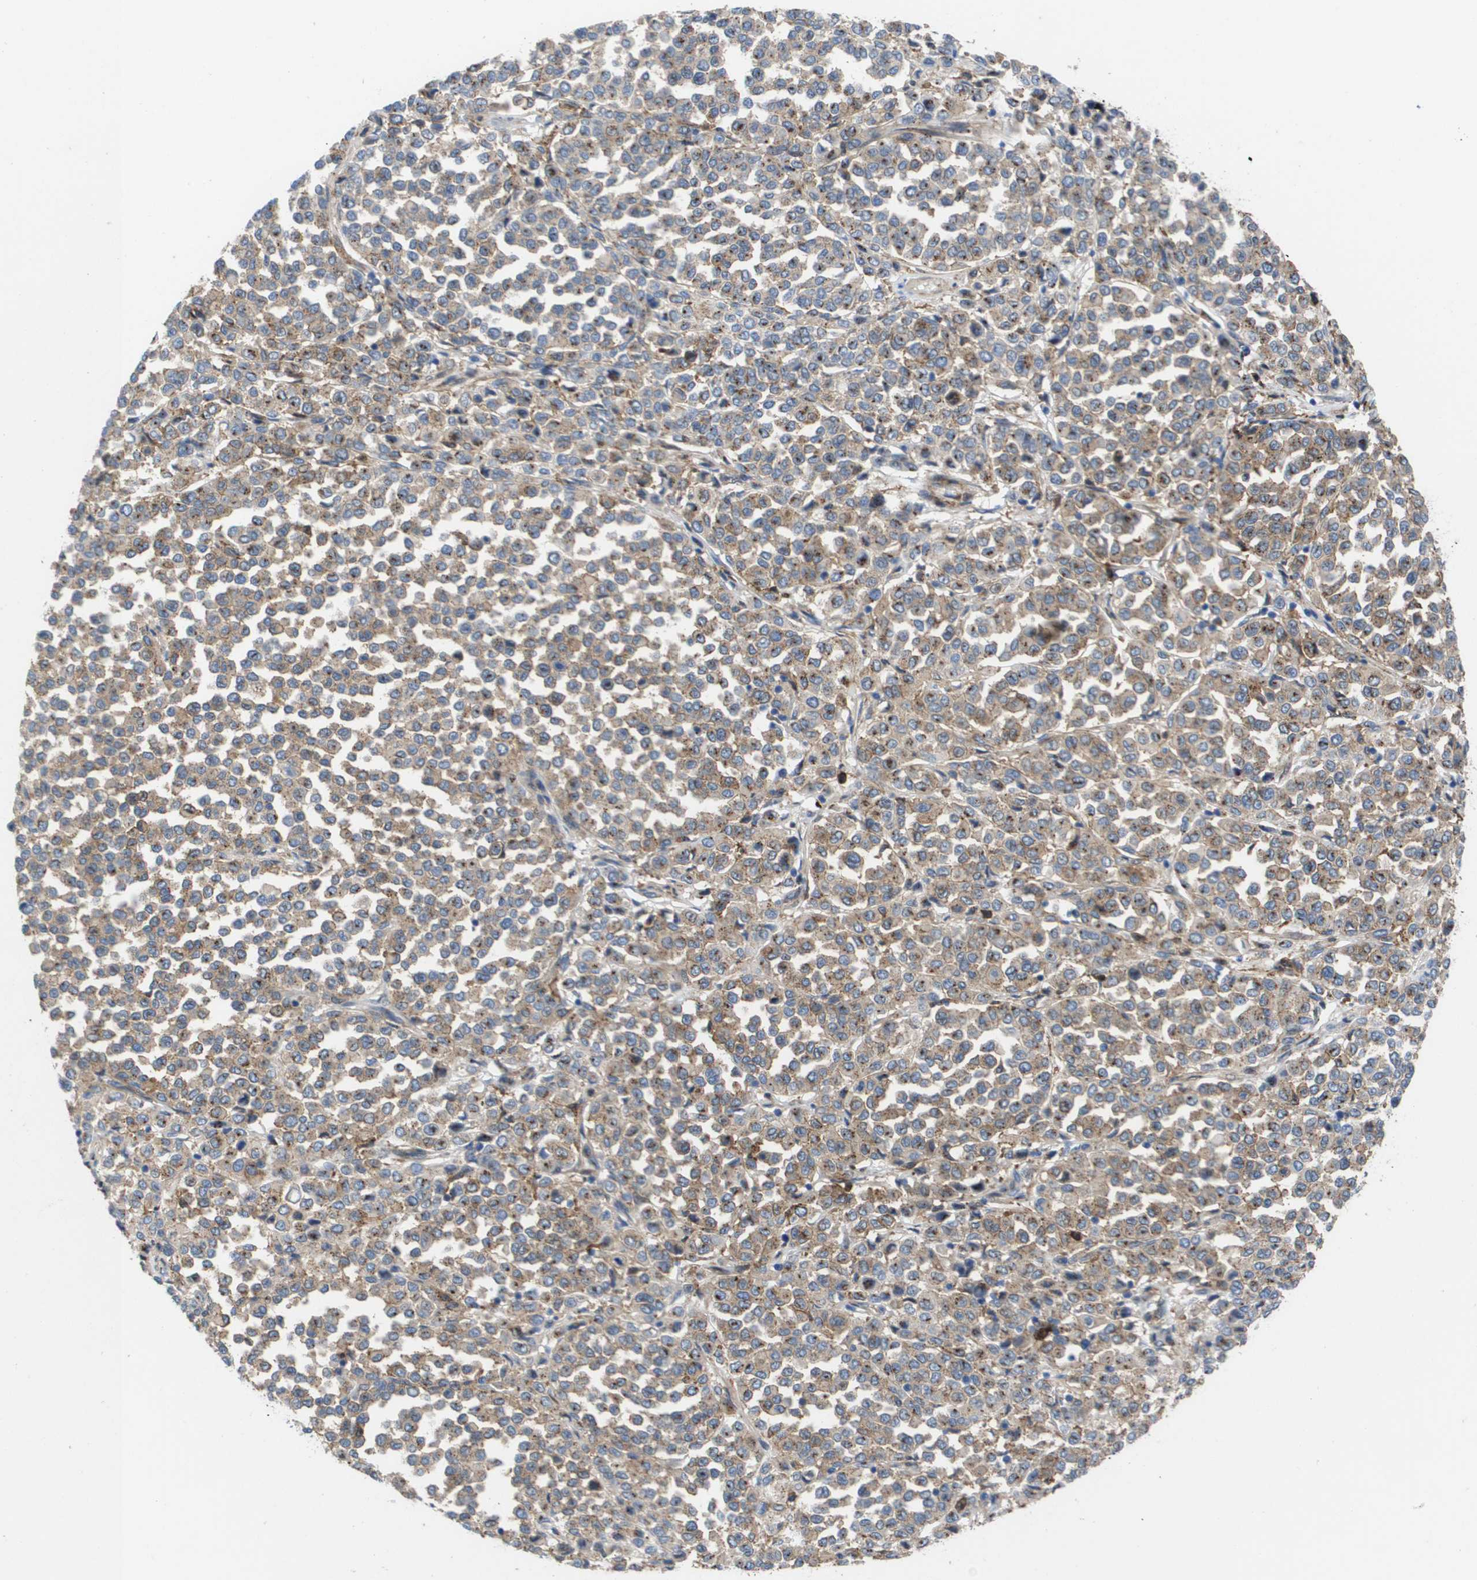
{"staining": {"intensity": "weak", "quantity": ">75%", "location": "cytoplasmic/membranous"}, "tissue": "melanoma", "cell_type": "Tumor cells", "image_type": "cancer", "snomed": [{"axis": "morphology", "description": "Malignant melanoma, Metastatic site"}, {"axis": "topography", "description": "Pancreas"}], "caption": "Melanoma was stained to show a protein in brown. There is low levels of weak cytoplasmic/membranous expression in about >75% of tumor cells.", "gene": "SLC37A2", "patient": {"sex": "female", "age": 30}}